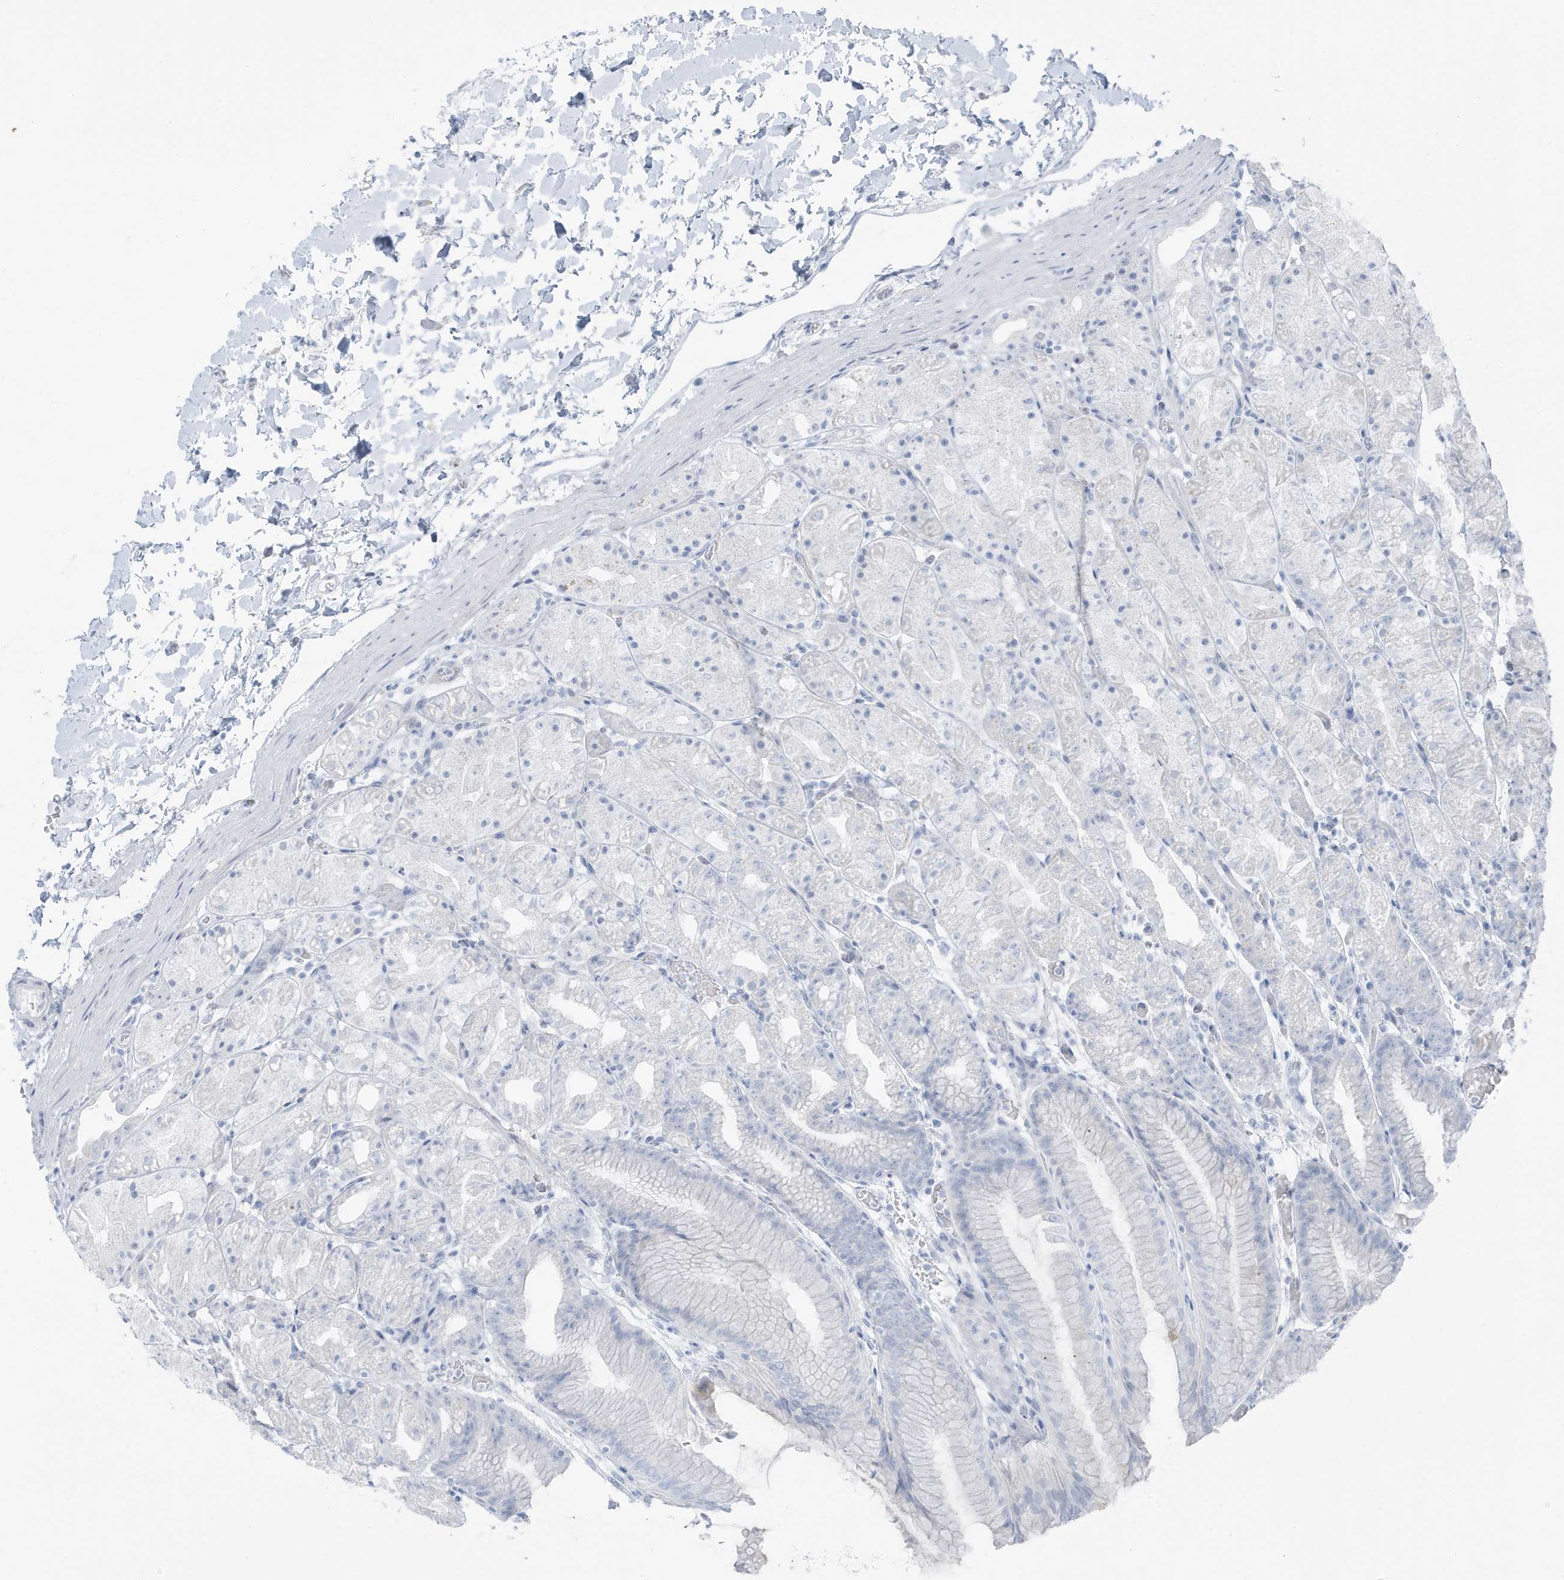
{"staining": {"intensity": "weak", "quantity": "<25%", "location": "nuclear"}, "tissue": "stomach", "cell_type": "Glandular cells", "image_type": "normal", "snomed": [{"axis": "morphology", "description": "Normal tissue, NOS"}, {"axis": "topography", "description": "Stomach, upper"}], "caption": "Immunohistochemistry (IHC) image of normal stomach stained for a protein (brown), which exhibits no expression in glandular cells. (Stains: DAB (3,3'-diaminobenzidine) immunohistochemistry with hematoxylin counter stain, Microscopy: brightfield microscopy at high magnification).", "gene": "ZFP64", "patient": {"sex": "male", "age": 48}}